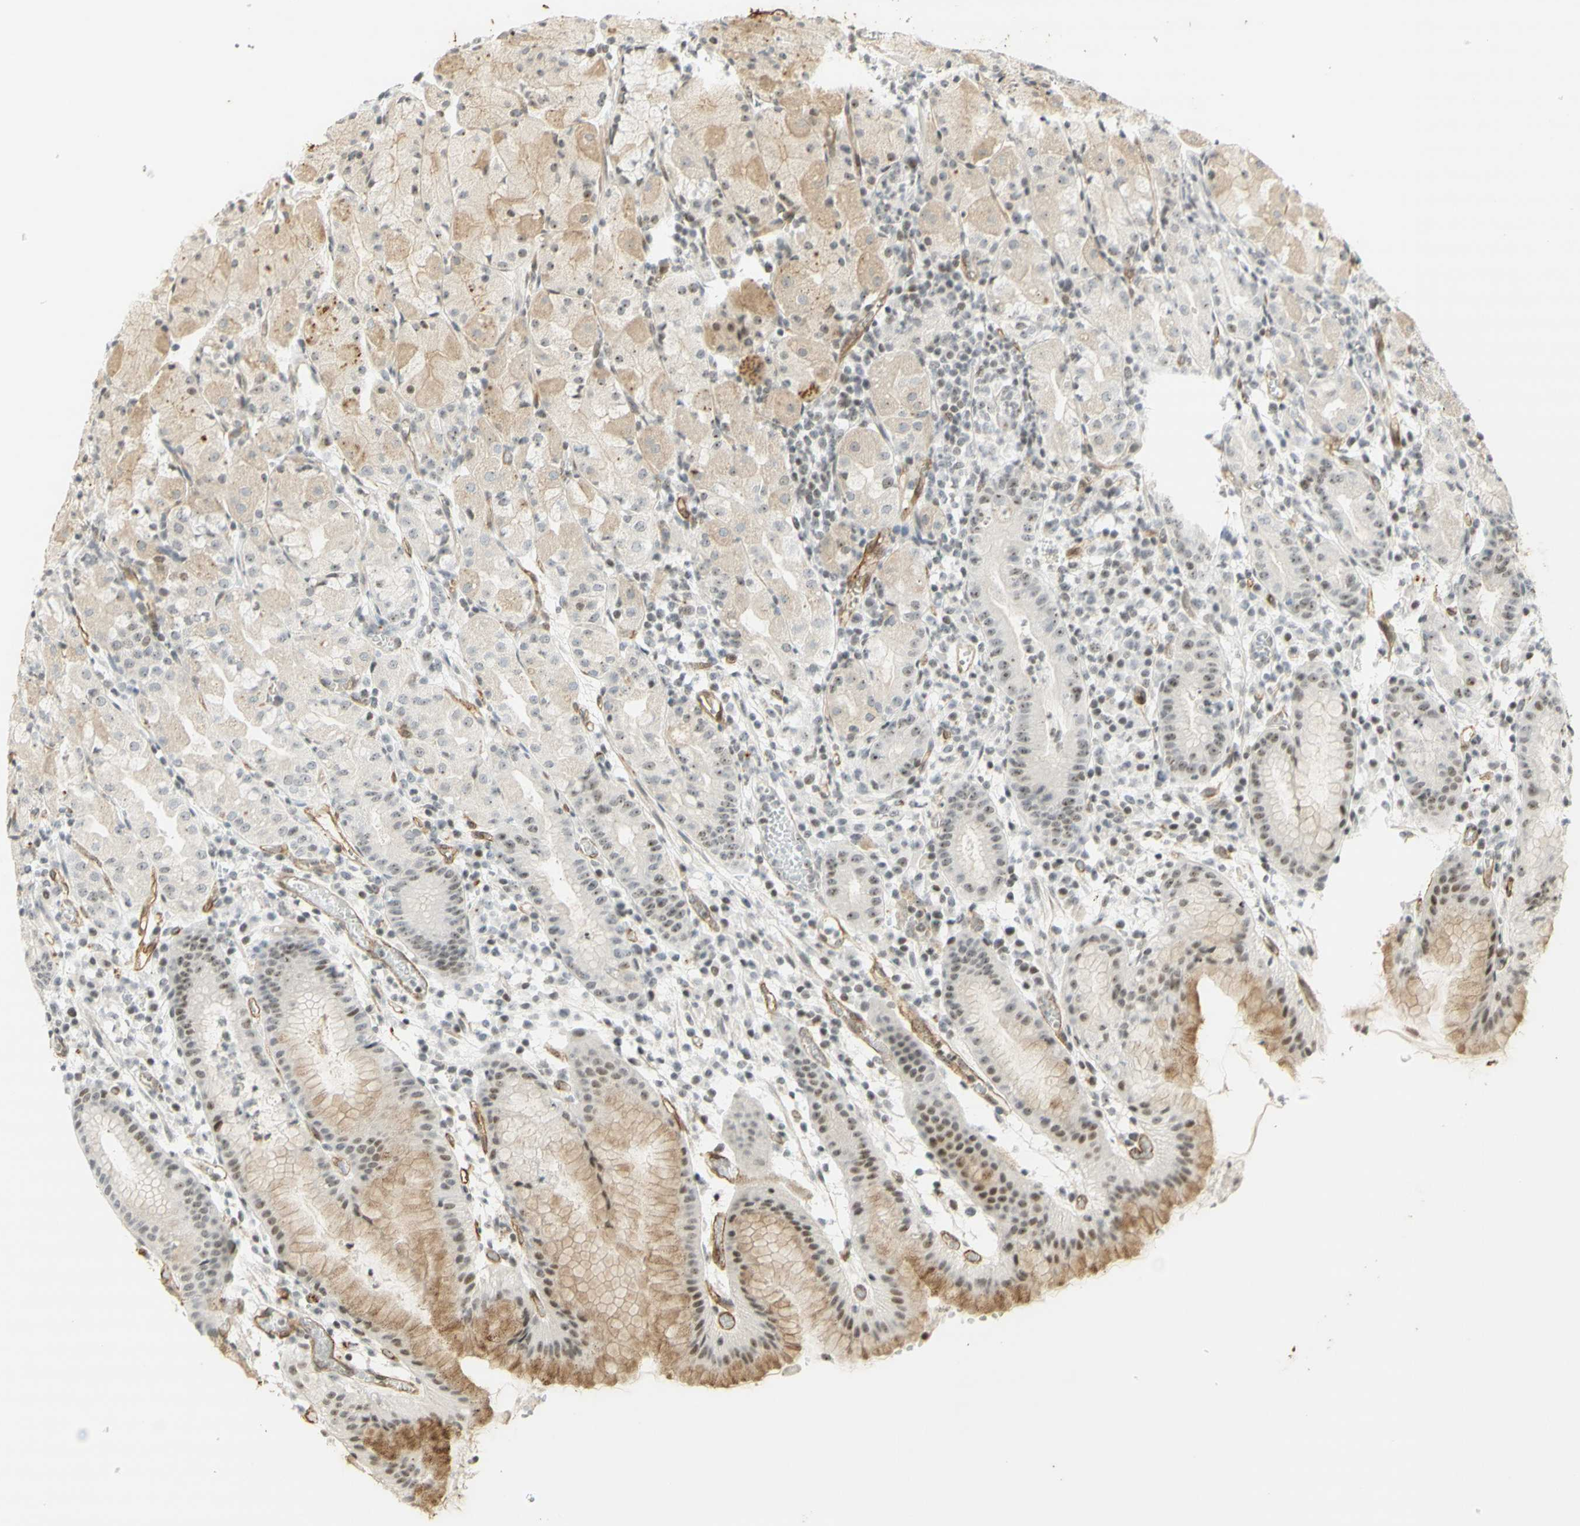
{"staining": {"intensity": "strong", "quantity": "25%-75%", "location": "cytoplasmic/membranous,nuclear"}, "tissue": "stomach", "cell_type": "Glandular cells", "image_type": "normal", "snomed": [{"axis": "morphology", "description": "Normal tissue, NOS"}, {"axis": "topography", "description": "Stomach"}, {"axis": "topography", "description": "Stomach, lower"}], "caption": "Immunohistochemical staining of normal stomach shows 25%-75% levels of strong cytoplasmic/membranous,nuclear protein staining in about 25%-75% of glandular cells. (DAB IHC with brightfield microscopy, high magnification).", "gene": "IRF1", "patient": {"sex": "female", "age": 75}}